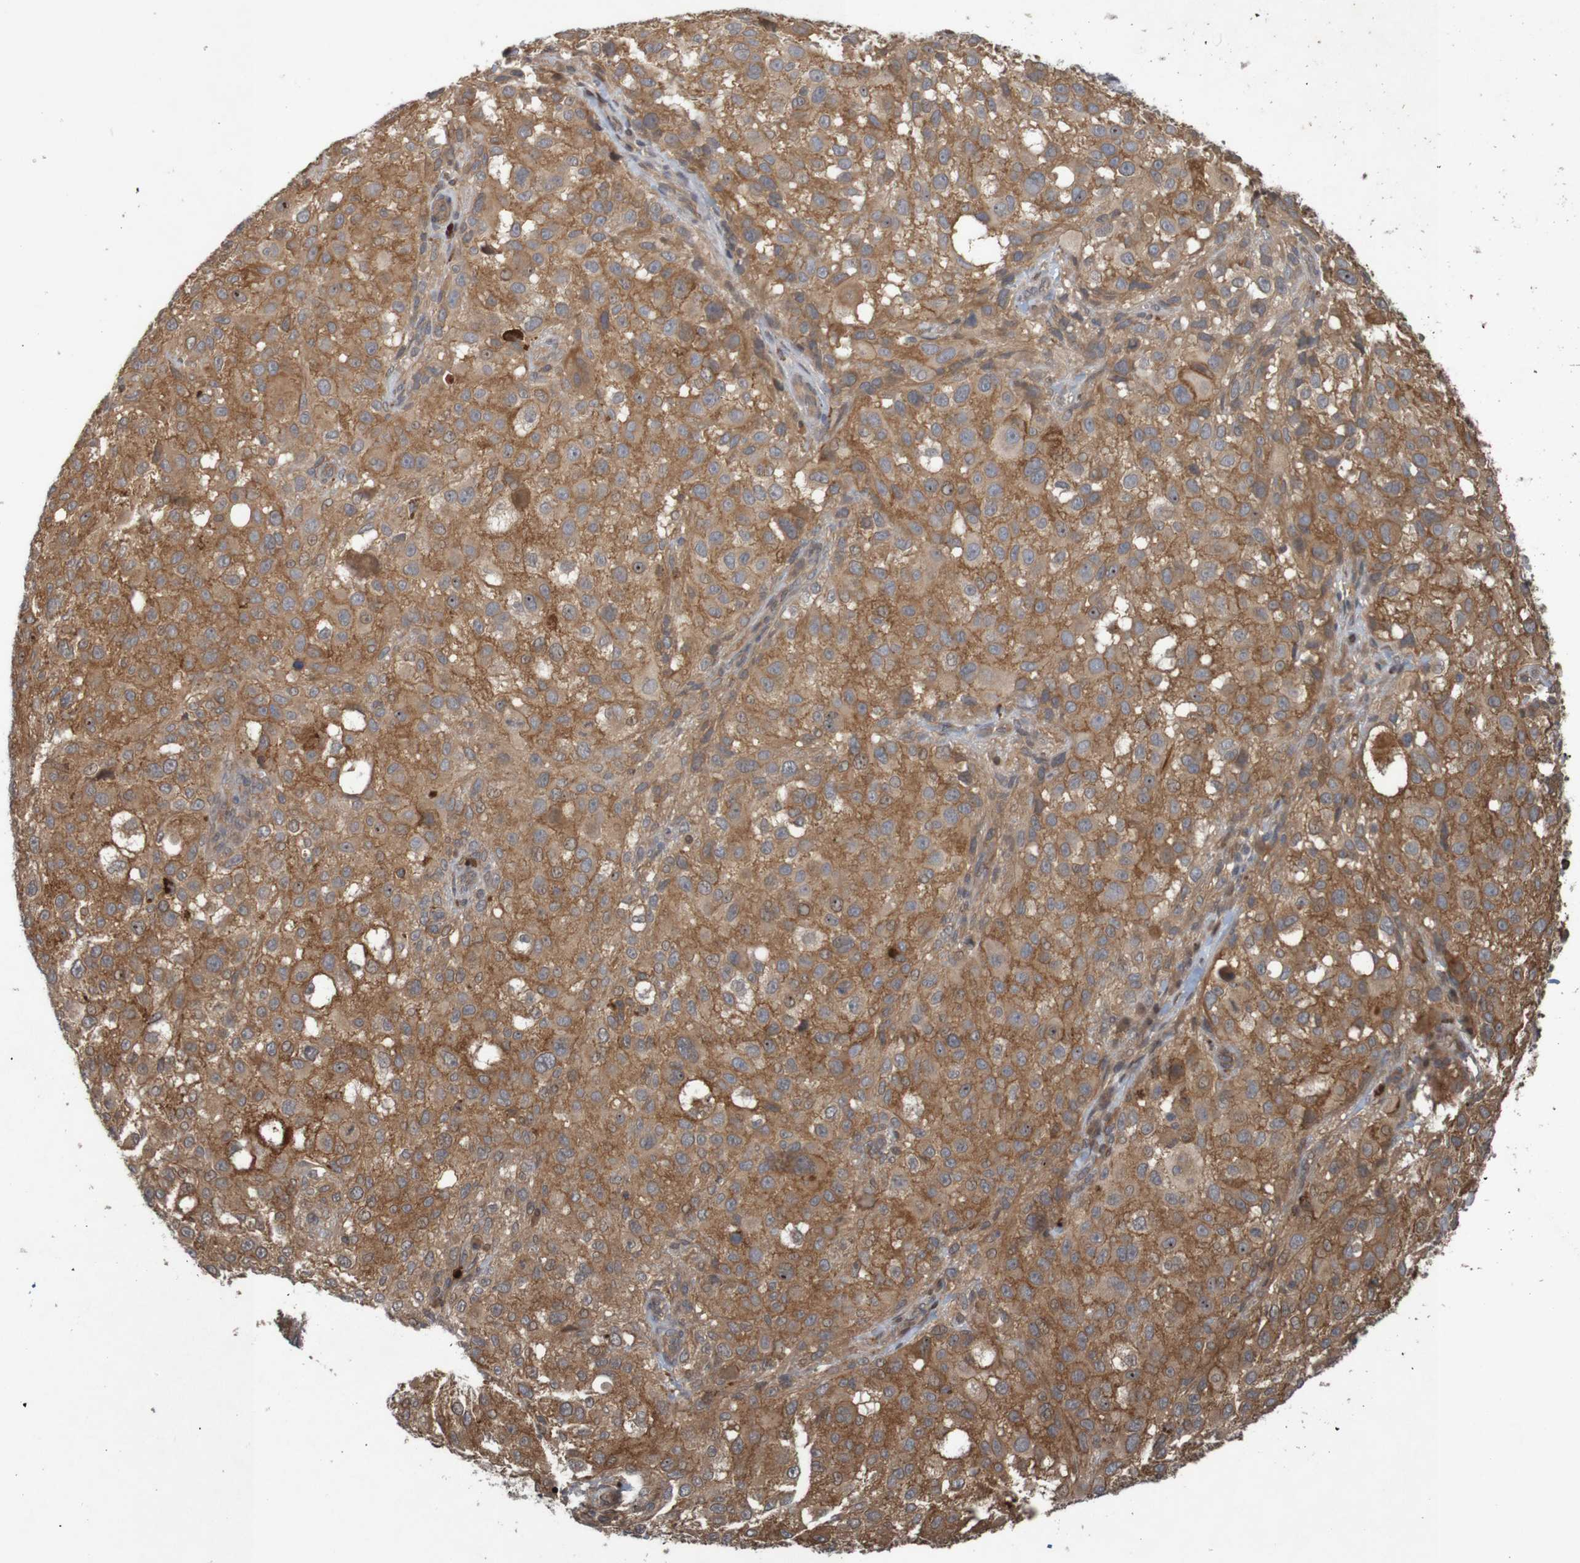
{"staining": {"intensity": "moderate", "quantity": ">75%", "location": "cytoplasmic/membranous"}, "tissue": "melanoma", "cell_type": "Tumor cells", "image_type": "cancer", "snomed": [{"axis": "morphology", "description": "Necrosis, NOS"}, {"axis": "morphology", "description": "Malignant melanoma, NOS"}, {"axis": "topography", "description": "Skin"}], "caption": "Protein staining by immunohistochemistry displays moderate cytoplasmic/membranous staining in approximately >75% of tumor cells in melanoma.", "gene": "ARHGEF11", "patient": {"sex": "female", "age": 87}}